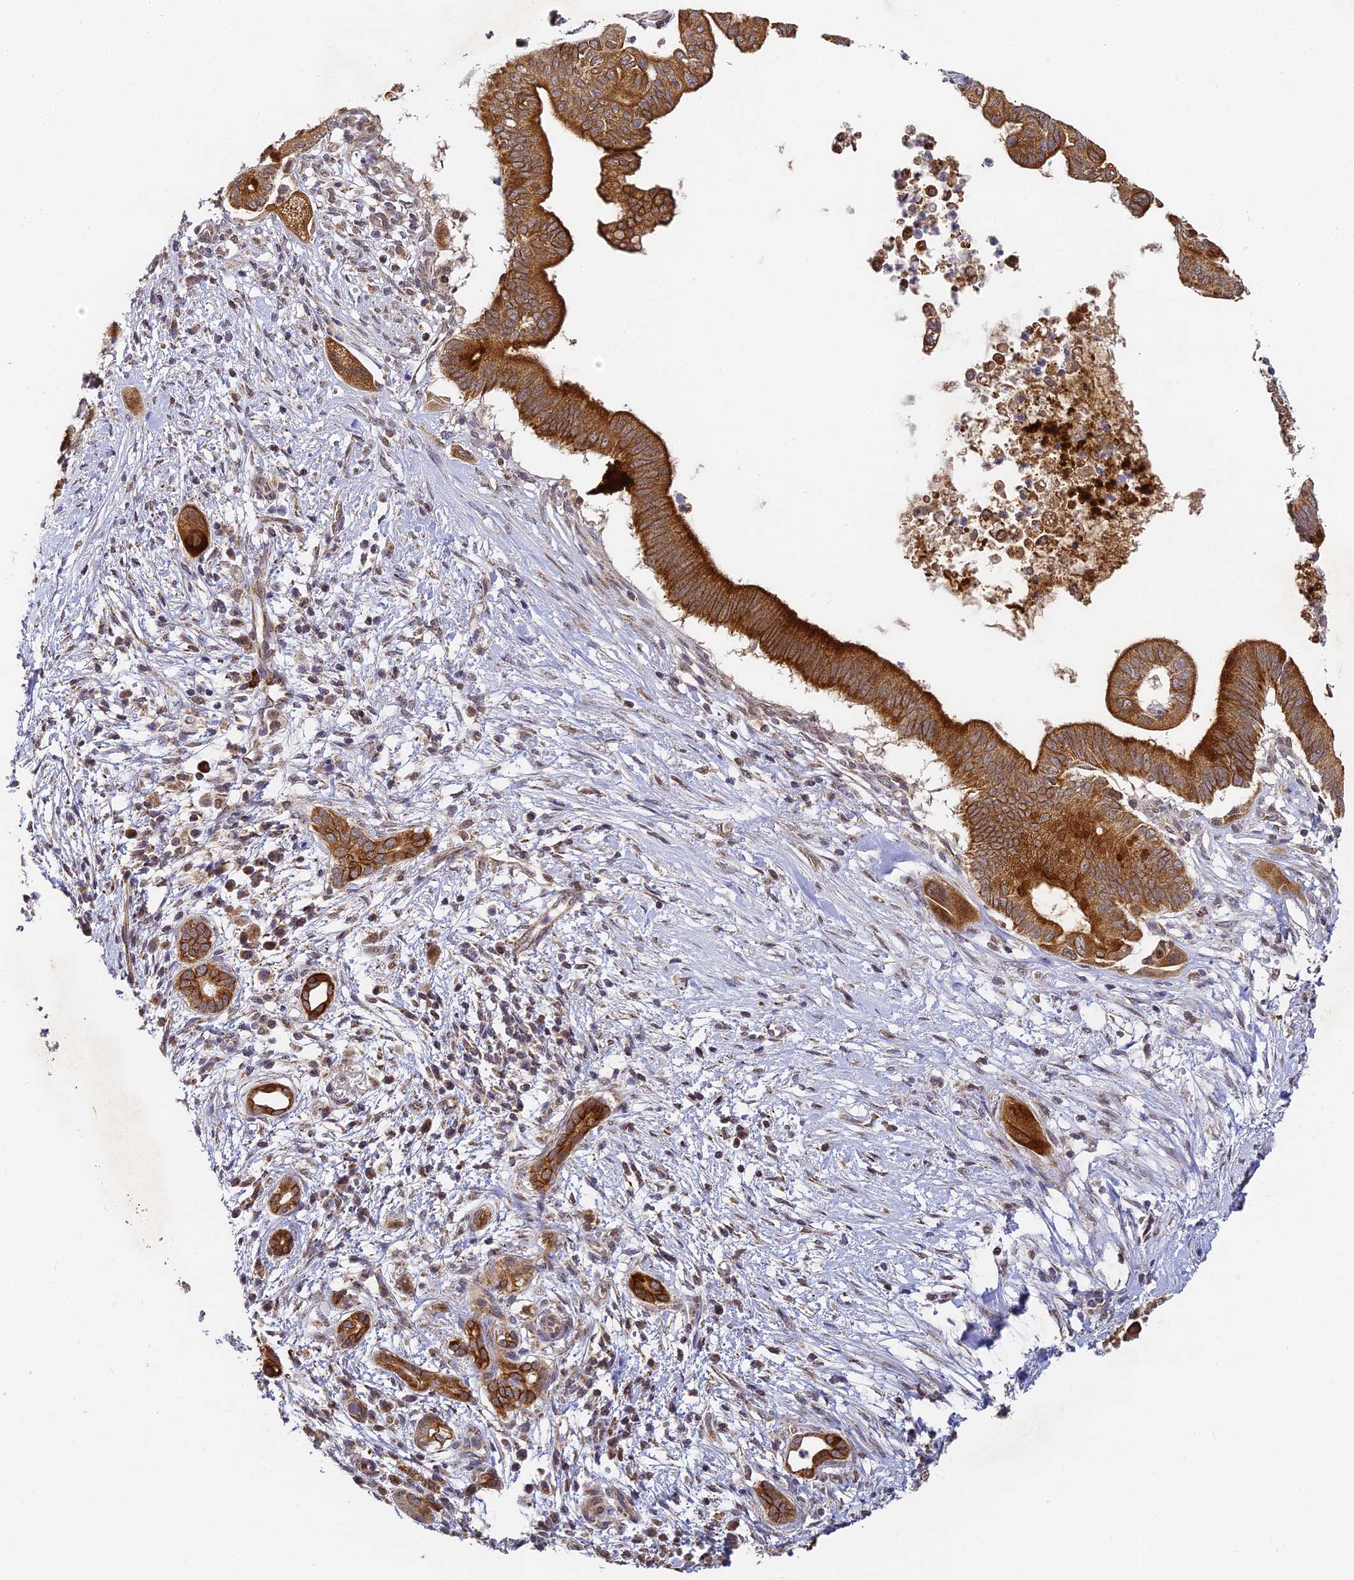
{"staining": {"intensity": "strong", "quantity": ">75%", "location": "cytoplasmic/membranous"}, "tissue": "pancreatic cancer", "cell_type": "Tumor cells", "image_type": "cancer", "snomed": [{"axis": "morphology", "description": "Adenocarcinoma, NOS"}, {"axis": "topography", "description": "Pancreas"}], "caption": "Adenocarcinoma (pancreatic) stained with DAB (3,3'-diaminobenzidine) immunohistochemistry (IHC) reveals high levels of strong cytoplasmic/membranous staining in approximately >75% of tumor cells. (IHC, brightfield microscopy, high magnification).", "gene": "DNAAF10", "patient": {"sex": "male", "age": 68}}